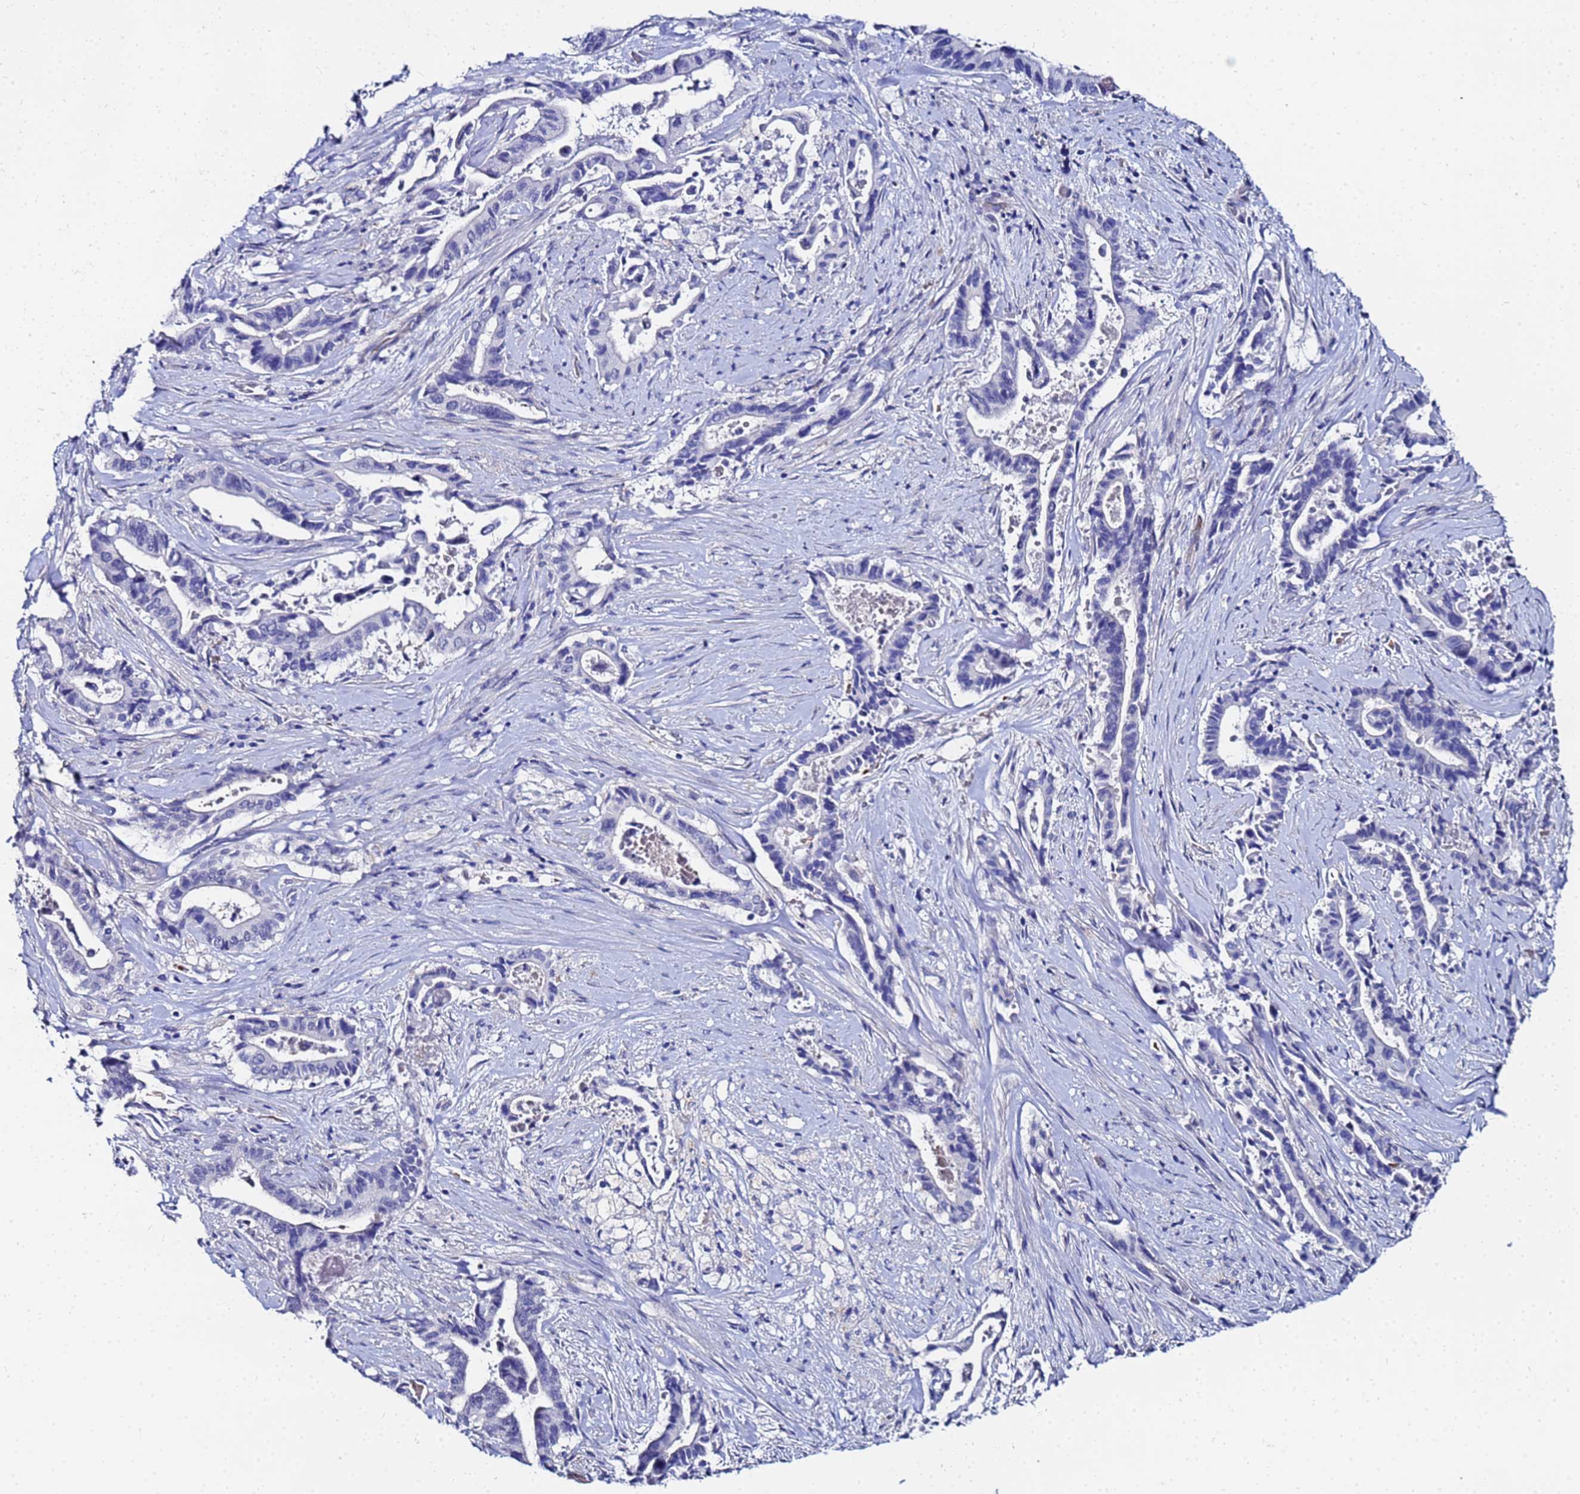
{"staining": {"intensity": "negative", "quantity": "none", "location": "none"}, "tissue": "pancreatic cancer", "cell_type": "Tumor cells", "image_type": "cancer", "snomed": [{"axis": "morphology", "description": "Adenocarcinoma, NOS"}, {"axis": "topography", "description": "Pancreas"}], "caption": "This is an immunohistochemistry (IHC) photomicrograph of human pancreatic cancer. There is no expression in tumor cells.", "gene": "ZNF26", "patient": {"sex": "female", "age": 77}}